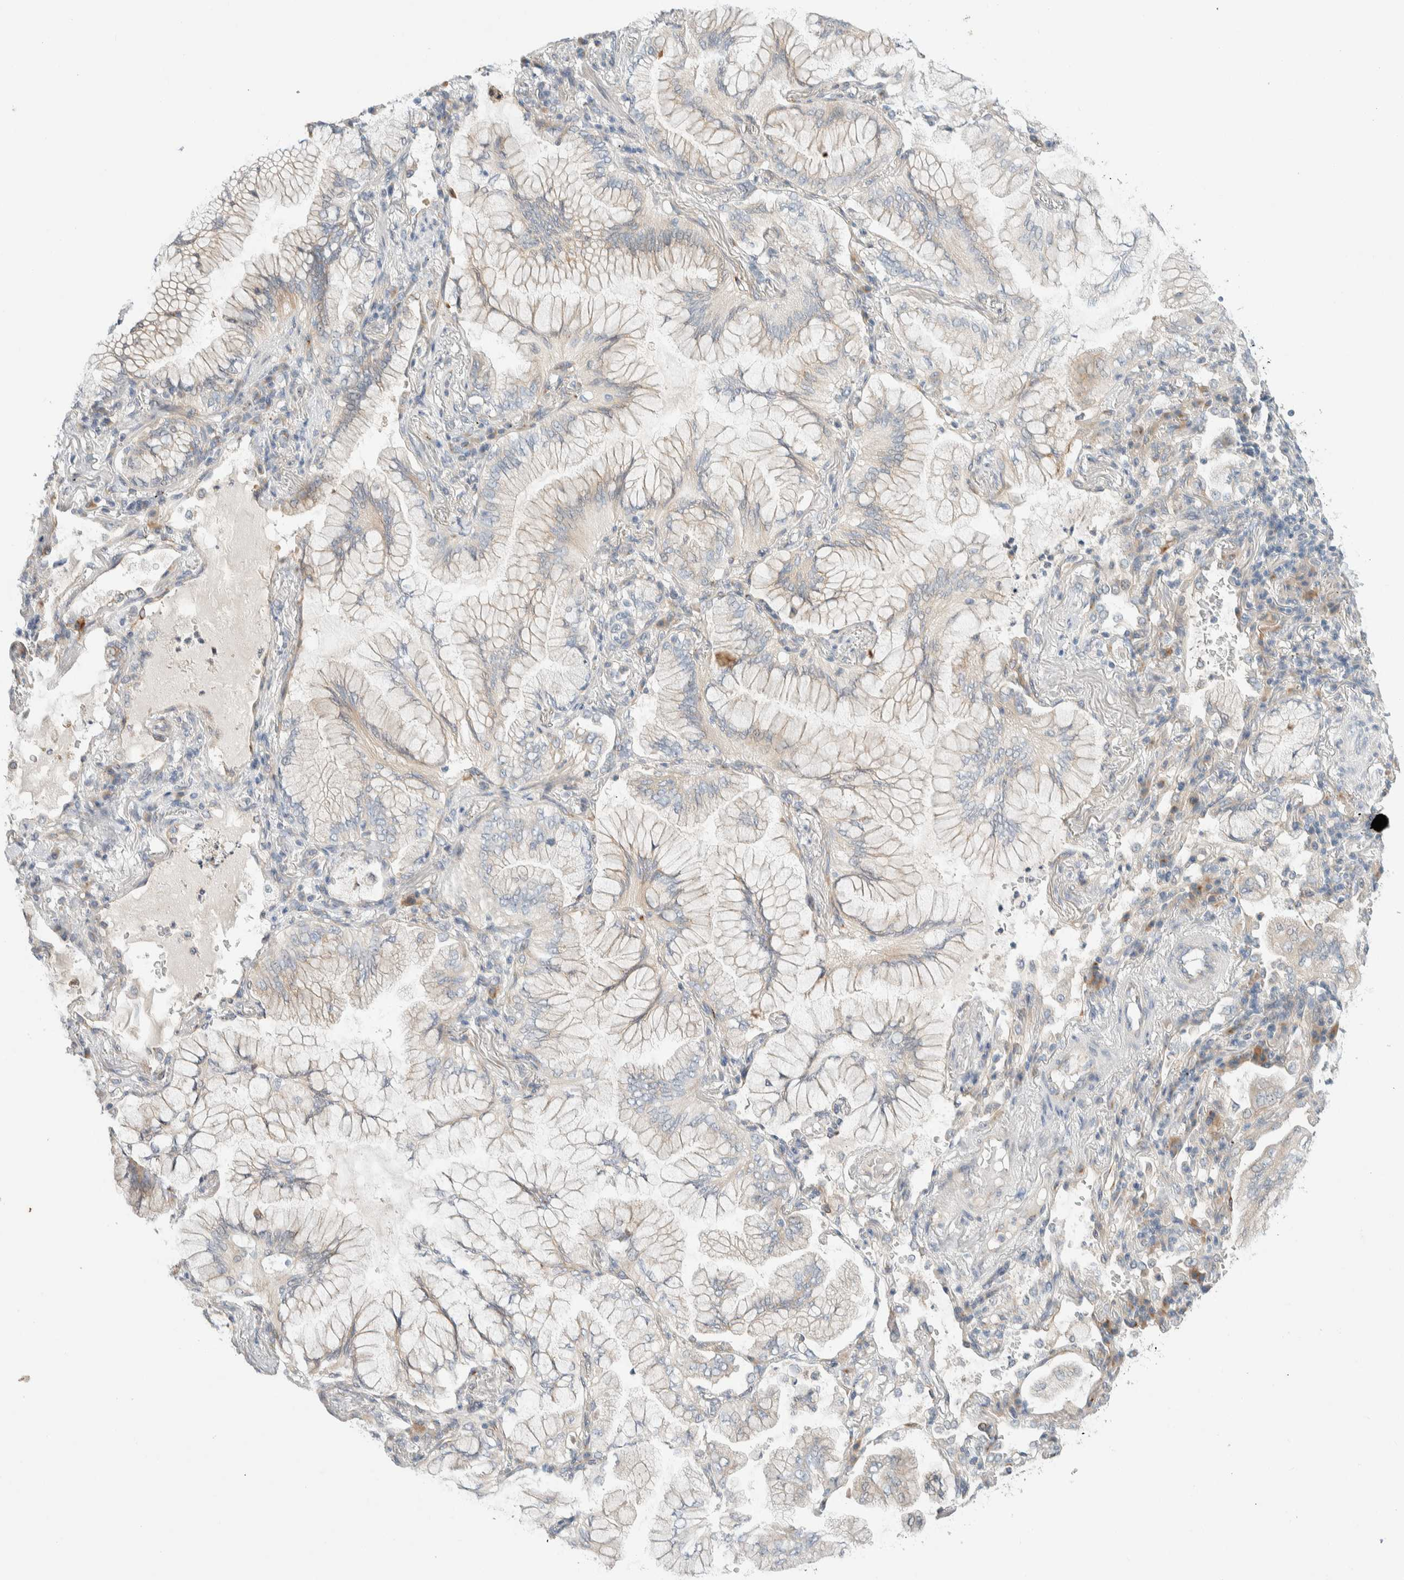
{"staining": {"intensity": "weak", "quantity": "25%-75%", "location": "cytoplasmic/membranous"}, "tissue": "lung cancer", "cell_type": "Tumor cells", "image_type": "cancer", "snomed": [{"axis": "morphology", "description": "Adenocarcinoma, NOS"}, {"axis": "topography", "description": "Lung"}], "caption": "This is an image of immunohistochemistry staining of adenocarcinoma (lung), which shows weak expression in the cytoplasmic/membranous of tumor cells.", "gene": "TMEM184B", "patient": {"sex": "female", "age": 70}}